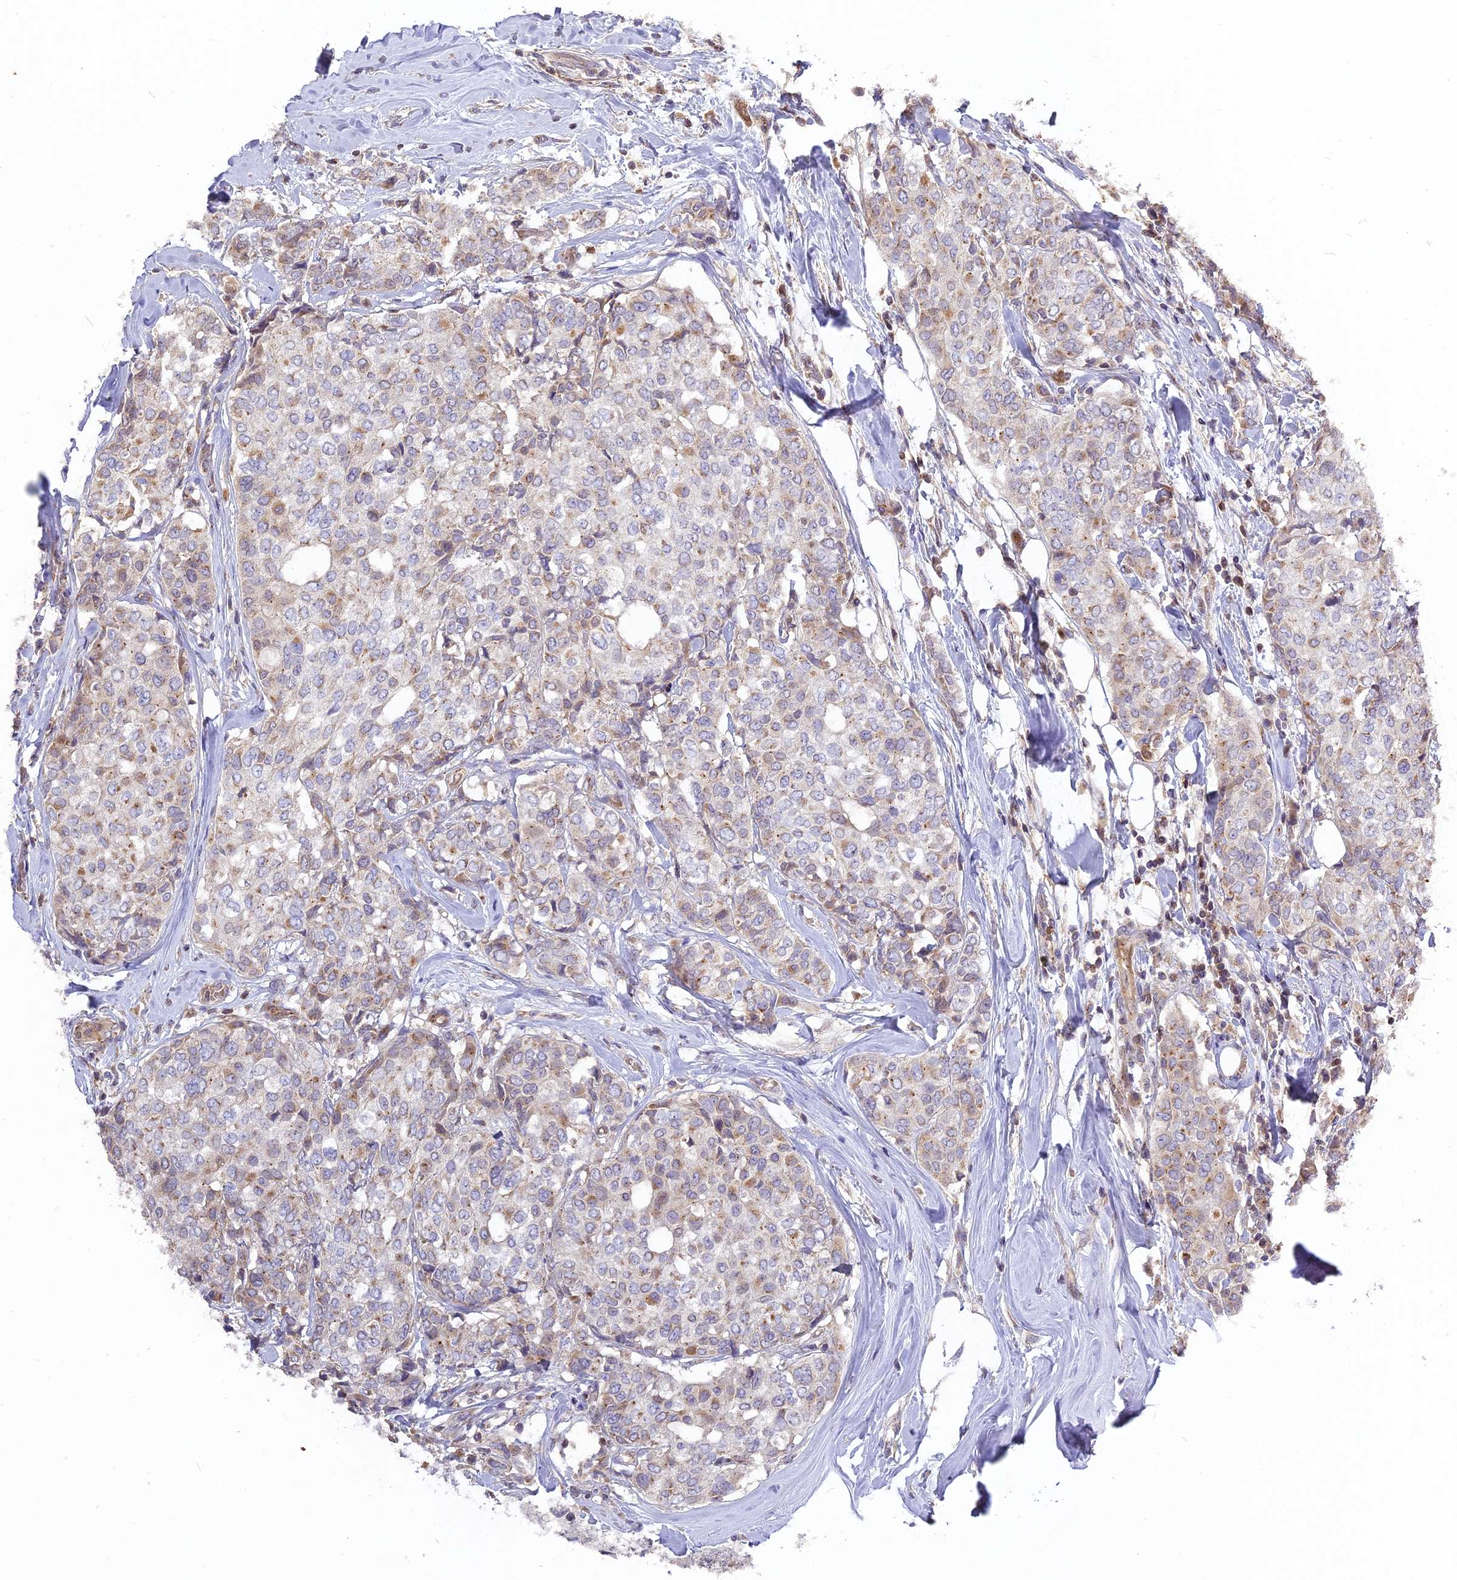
{"staining": {"intensity": "weak", "quantity": "<25%", "location": "cytoplasmic/membranous"}, "tissue": "breast cancer", "cell_type": "Tumor cells", "image_type": "cancer", "snomed": [{"axis": "morphology", "description": "Lobular carcinoma"}, {"axis": "topography", "description": "Breast"}], "caption": "IHC micrograph of neoplastic tissue: human breast cancer stained with DAB (3,3'-diaminobenzidine) shows no significant protein expression in tumor cells.", "gene": "RPIA", "patient": {"sex": "female", "age": 51}}